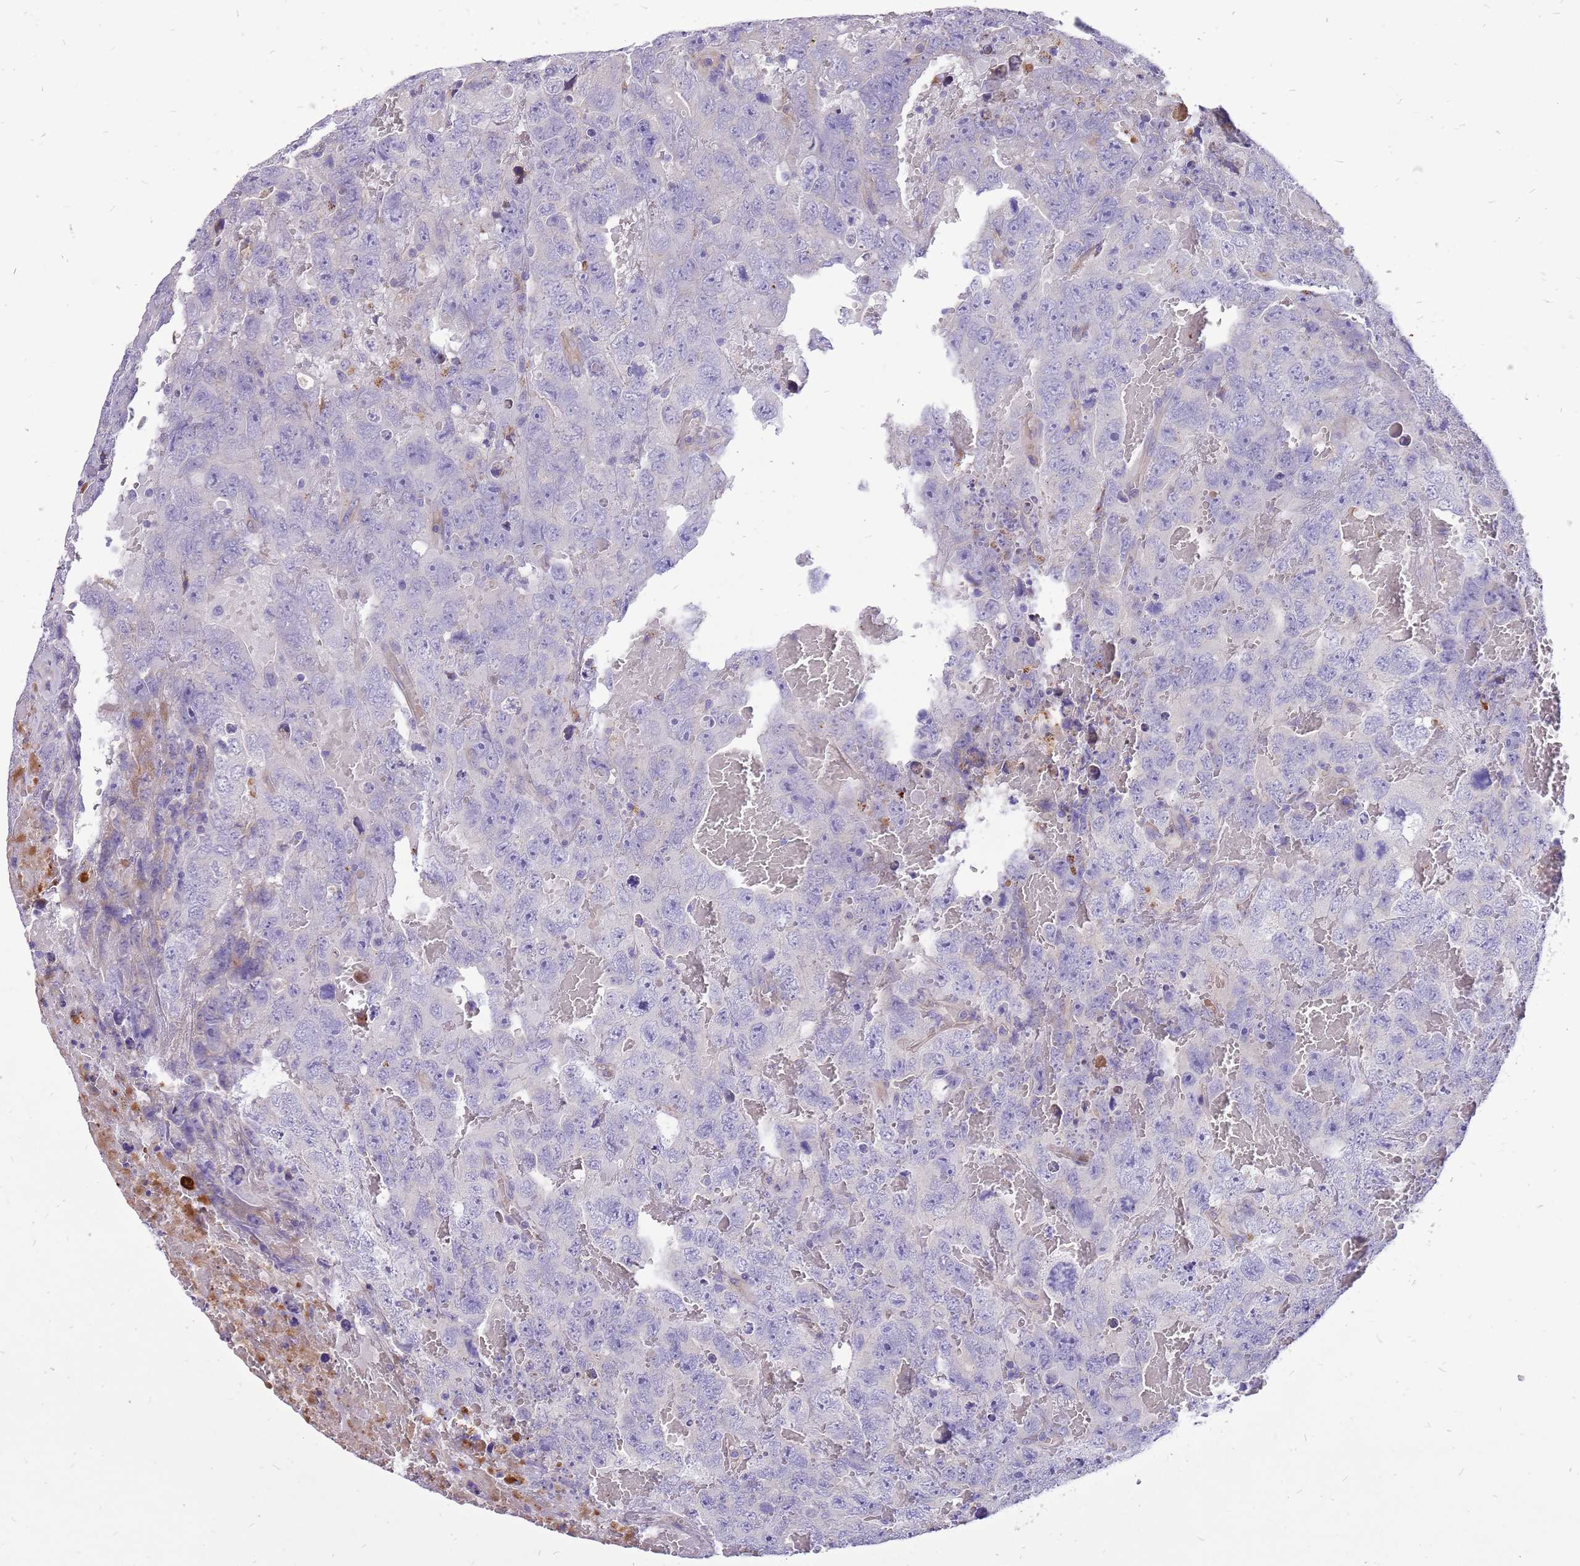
{"staining": {"intensity": "negative", "quantity": "none", "location": "none"}, "tissue": "testis cancer", "cell_type": "Tumor cells", "image_type": "cancer", "snomed": [{"axis": "morphology", "description": "Carcinoma, Embryonal, NOS"}, {"axis": "topography", "description": "Testis"}], "caption": "DAB immunohistochemical staining of testis embryonal carcinoma shows no significant positivity in tumor cells.", "gene": "NTN4", "patient": {"sex": "male", "age": 45}}